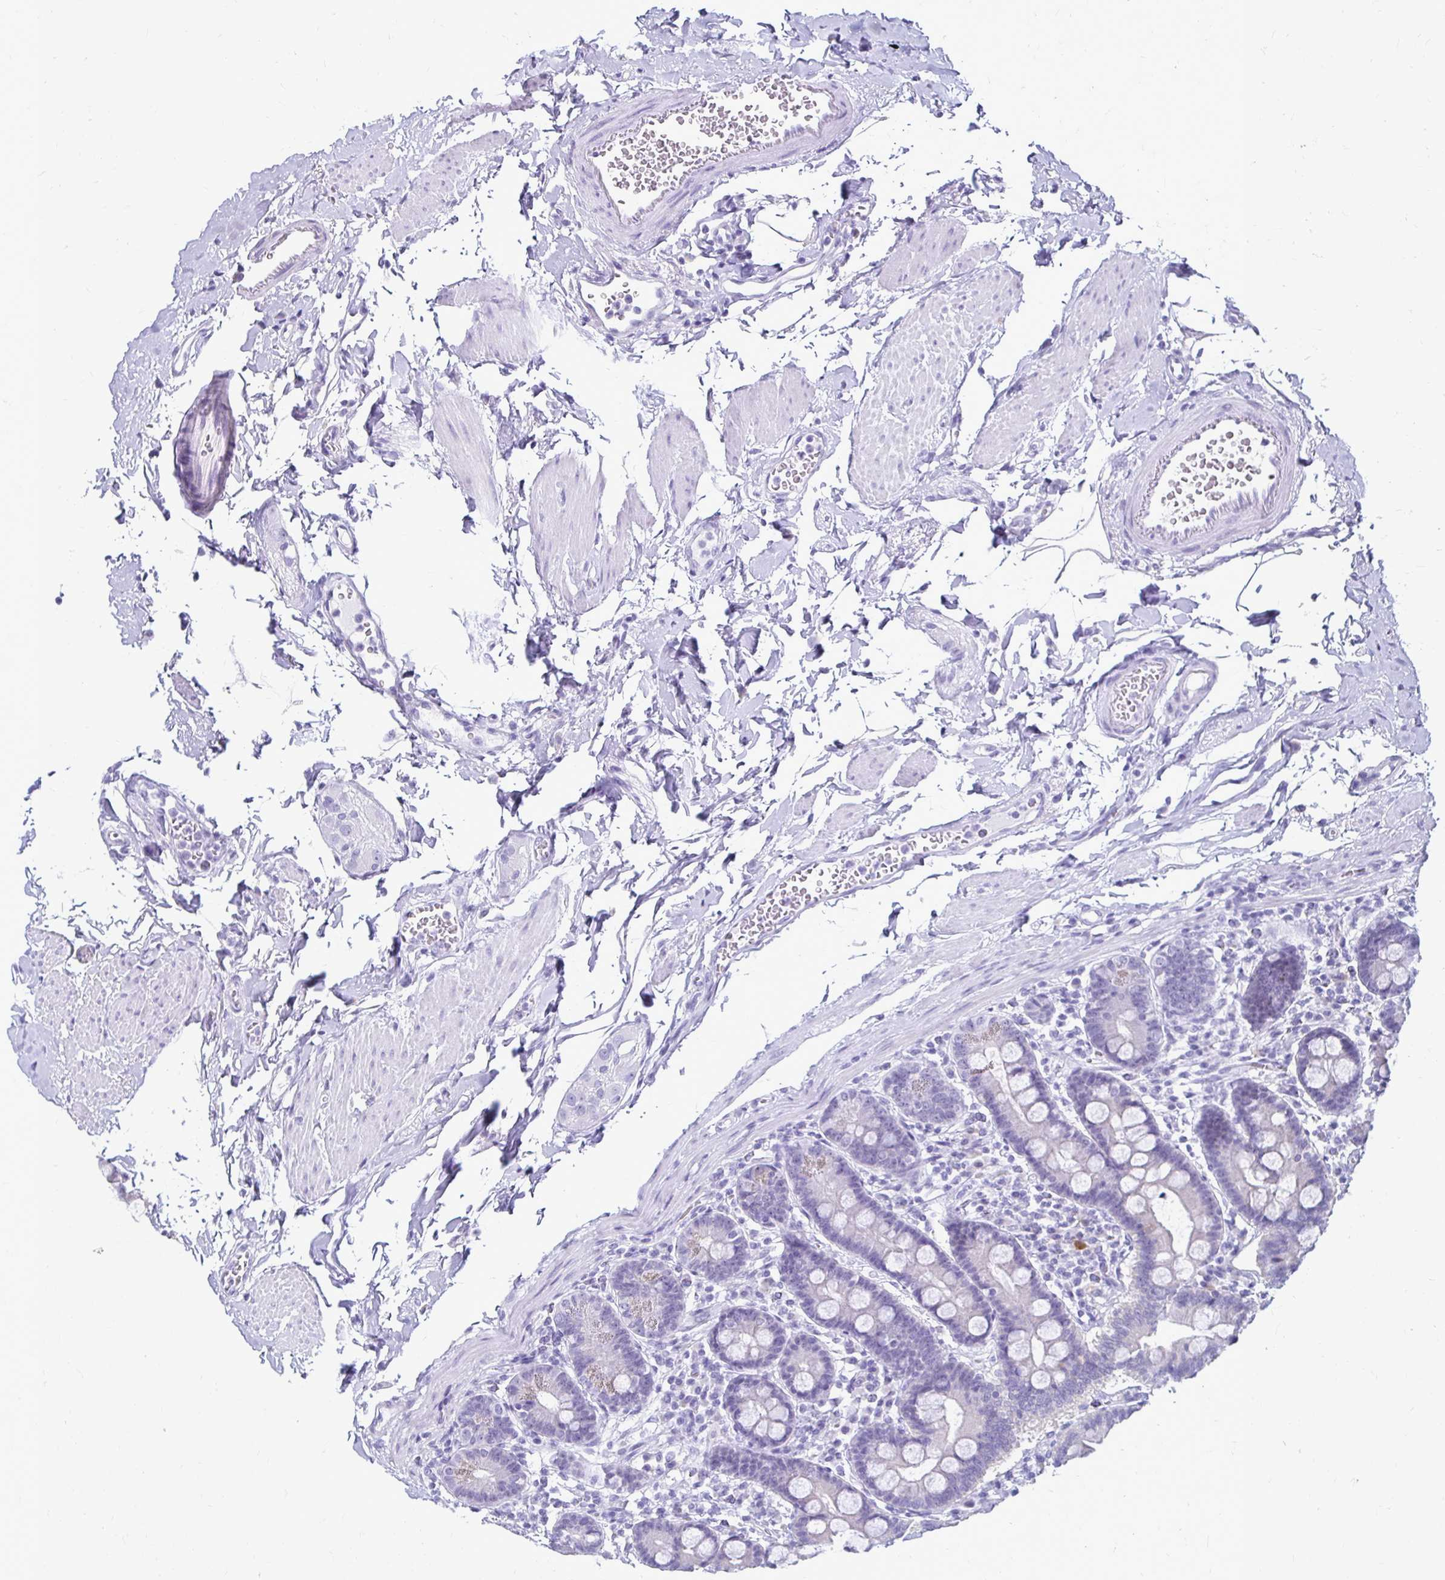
{"staining": {"intensity": "negative", "quantity": "none", "location": "none"}, "tissue": "duodenum", "cell_type": "Glandular cells", "image_type": "normal", "snomed": [{"axis": "morphology", "description": "Normal tissue, NOS"}, {"axis": "topography", "description": "Pancreas"}, {"axis": "topography", "description": "Duodenum"}], "caption": "The micrograph exhibits no significant staining in glandular cells of duodenum. (DAB immunohistochemistry visualized using brightfield microscopy, high magnification).", "gene": "CST6", "patient": {"sex": "male", "age": 59}}